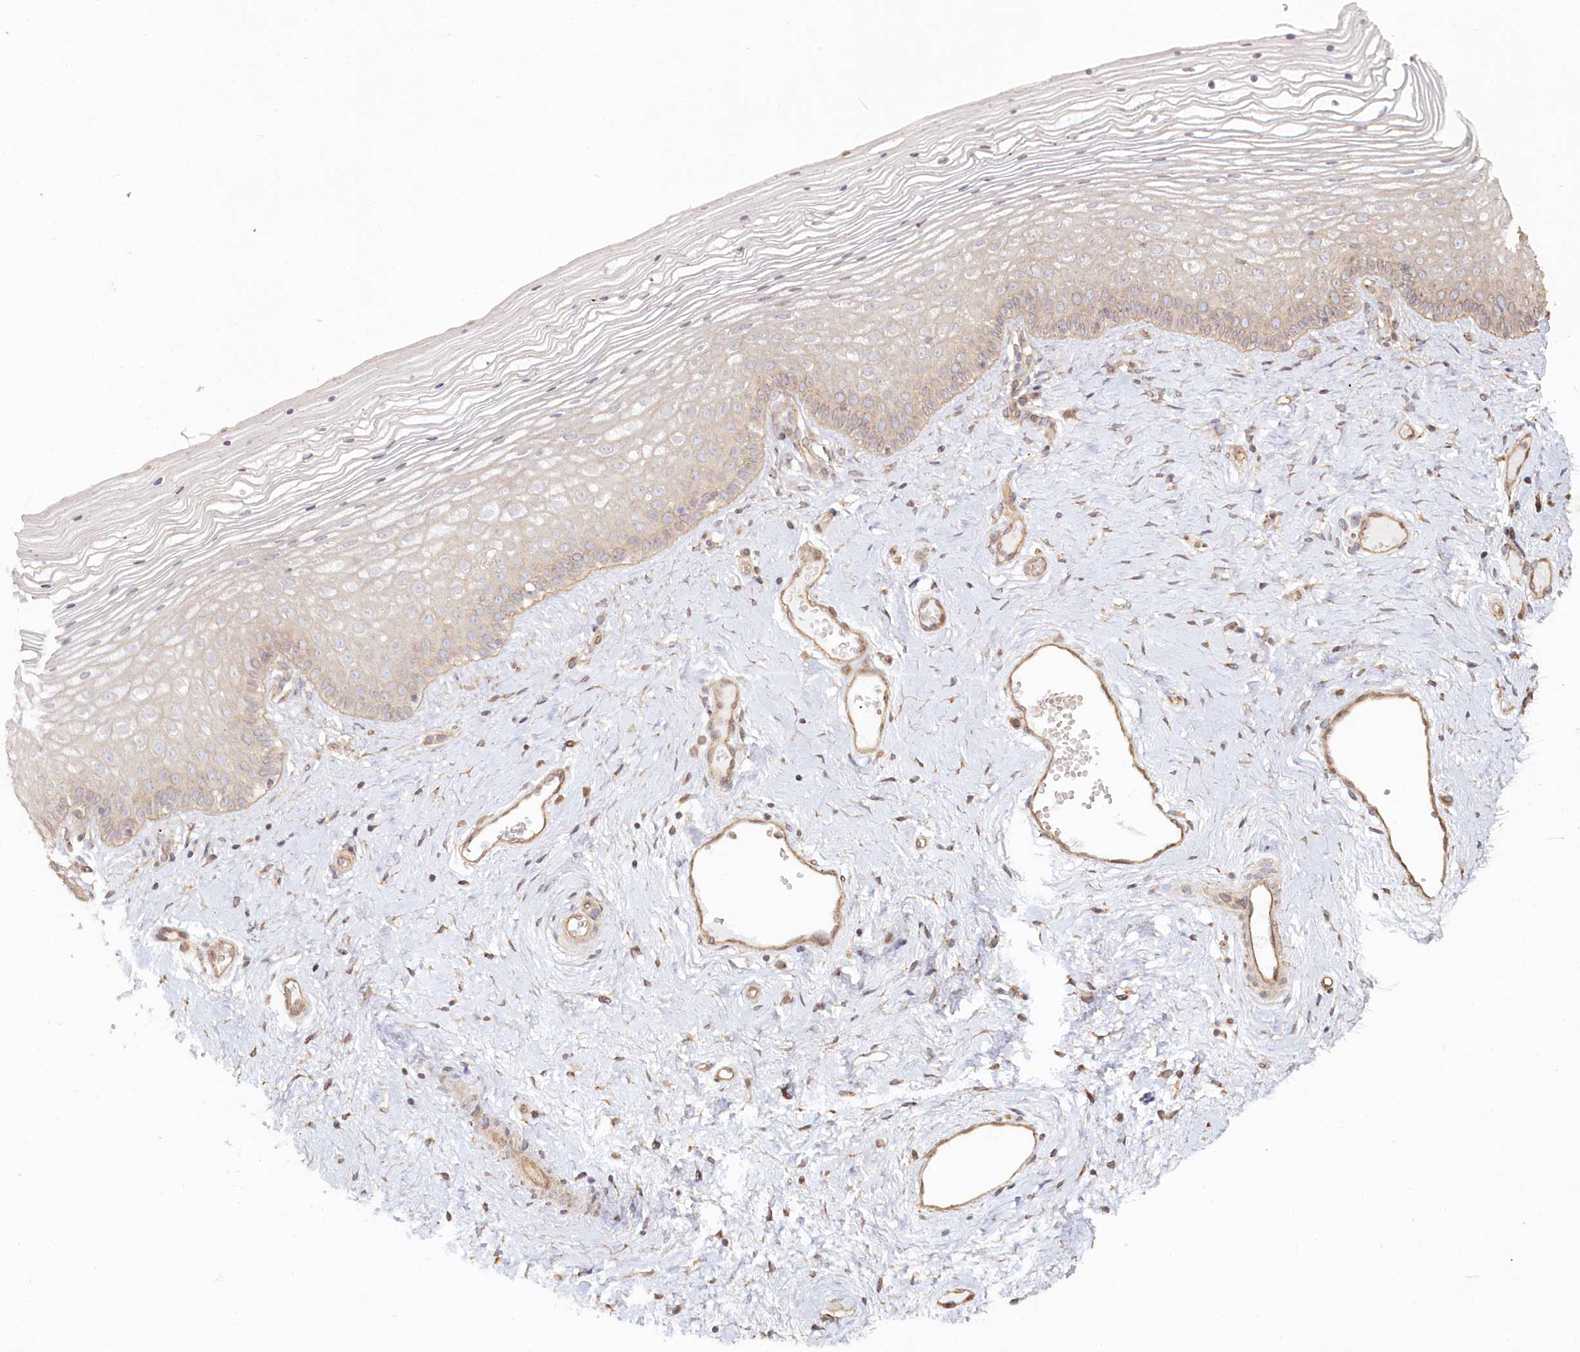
{"staining": {"intensity": "weak", "quantity": "<25%", "location": "cytoplasmic/membranous"}, "tissue": "vagina", "cell_type": "Squamous epithelial cells", "image_type": "normal", "snomed": [{"axis": "morphology", "description": "Normal tissue, NOS"}, {"axis": "topography", "description": "Vagina"}], "caption": "Immunohistochemical staining of normal human vagina reveals no significant positivity in squamous epithelial cells. (Immunohistochemistry (ihc), brightfield microscopy, high magnification).", "gene": "TCHP", "patient": {"sex": "female", "age": 46}}